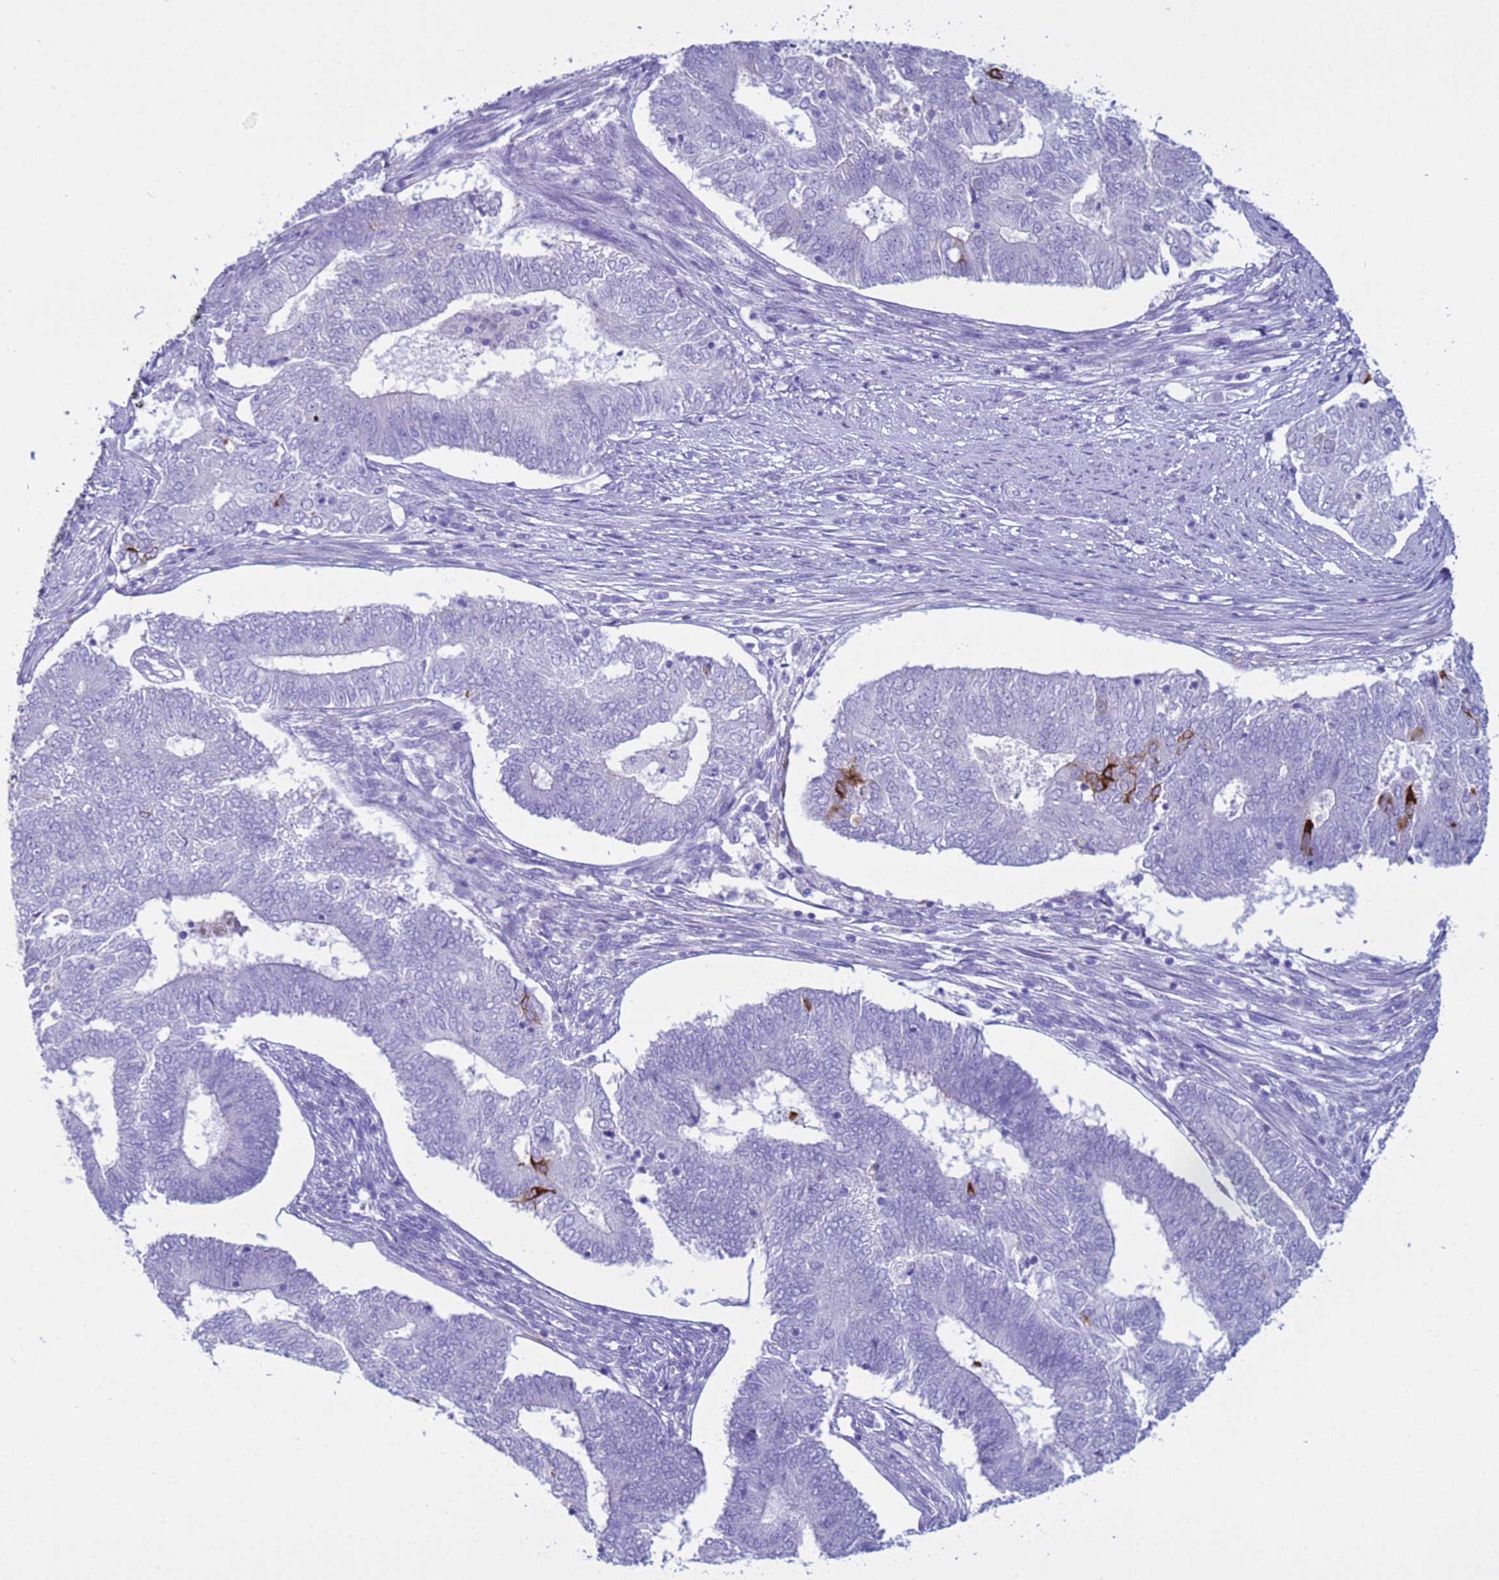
{"staining": {"intensity": "strong", "quantity": "<25%", "location": "cytoplasmic/membranous"}, "tissue": "endometrial cancer", "cell_type": "Tumor cells", "image_type": "cancer", "snomed": [{"axis": "morphology", "description": "Adenocarcinoma, NOS"}, {"axis": "topography", "description": "Endometrium"}], "caption": "Immunohistochemistry of endometrial adenocarcinoma demonstrates medium levels of strong cytoplasmic/membranous positivity in approximately <25% of tumor cells.", "gene": "CST4", "patient": {"sex": "female", "age": 62}}